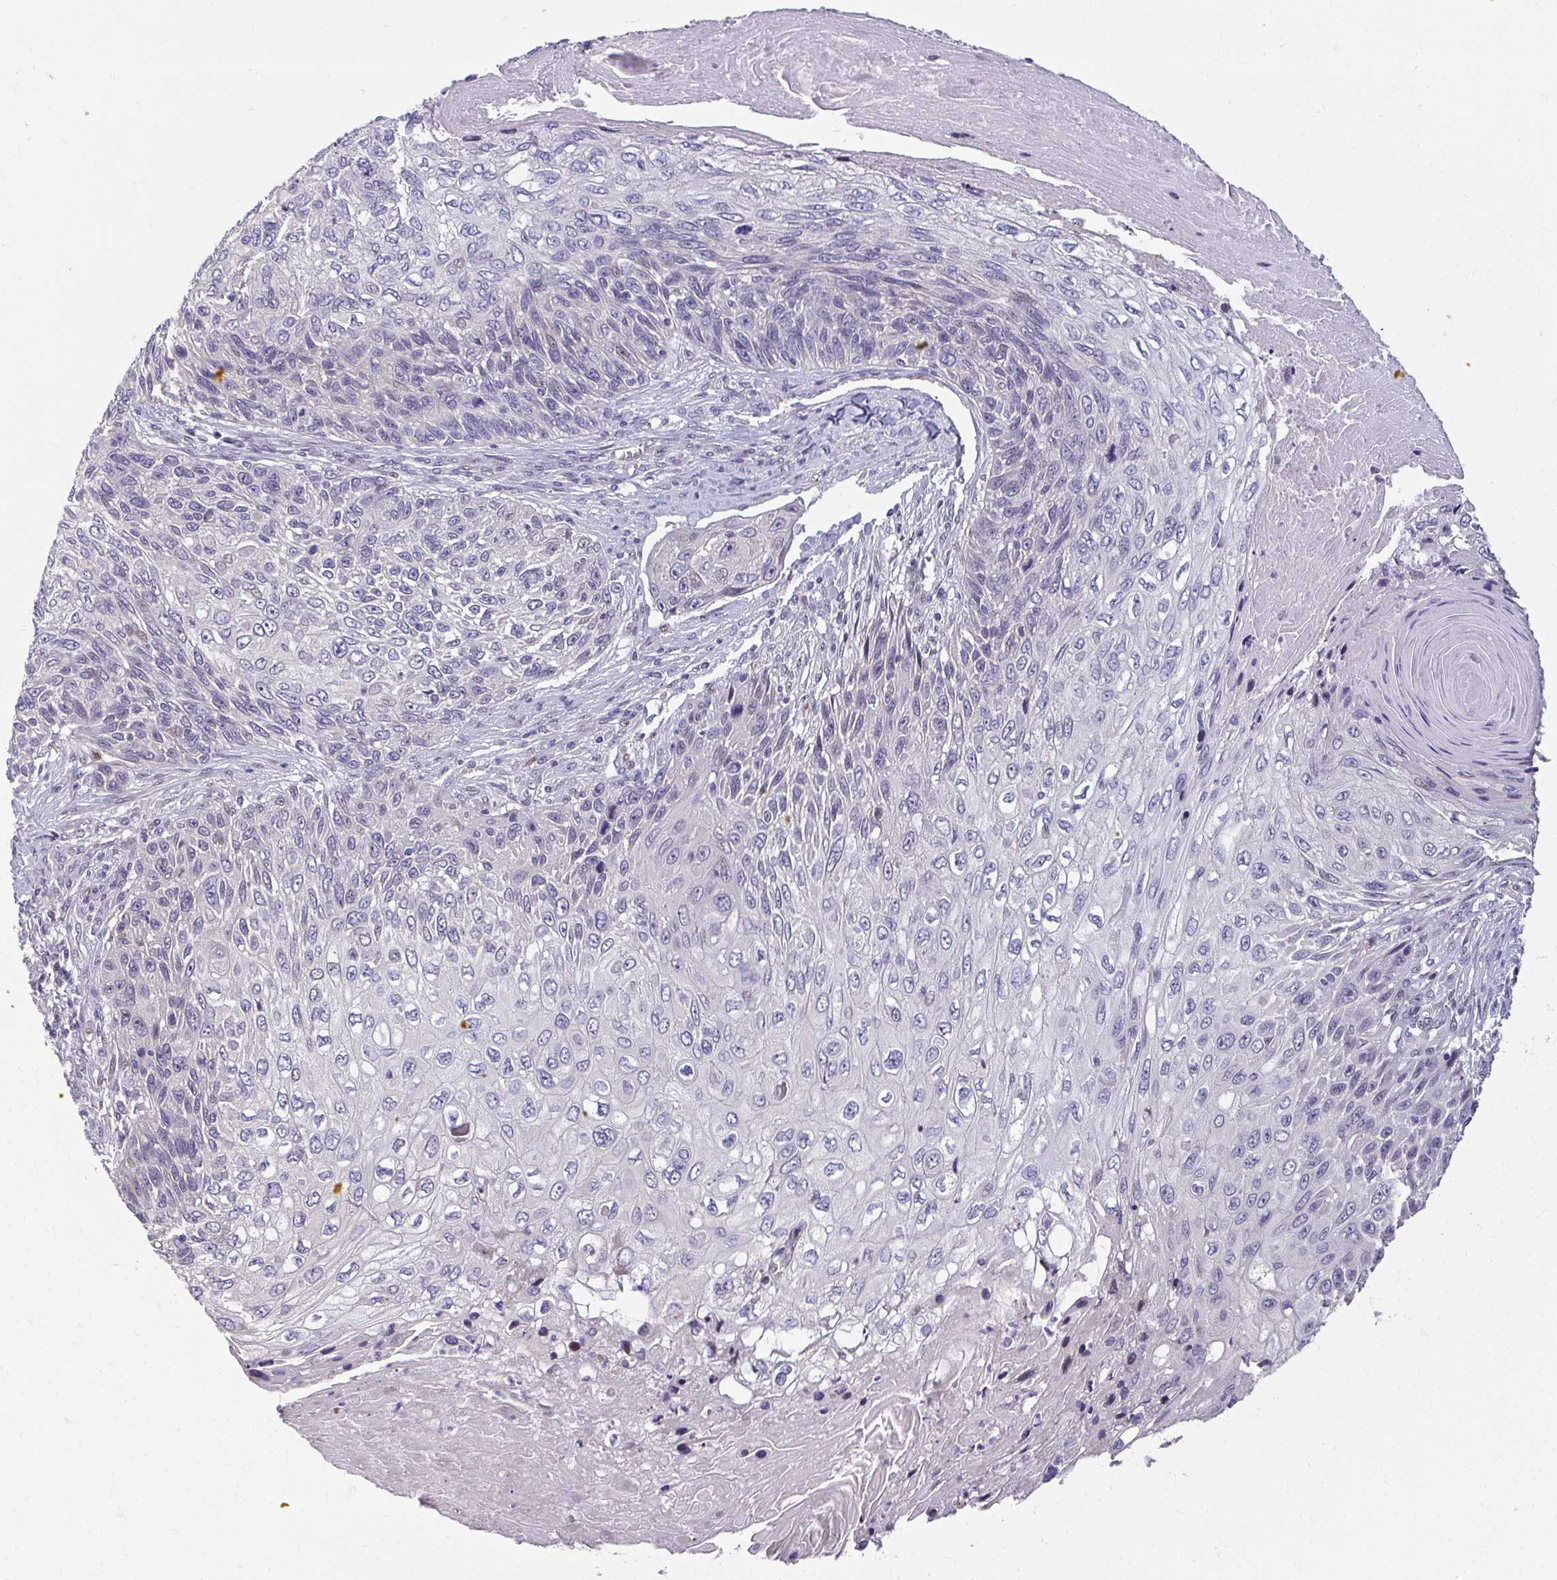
{"staining": {"intensity": "negative", "quantity": "none", "location": "none"}, "tissue": "skin cancer", "cell_type": "Tumor cells", "image_type": "cancer", "snomed": [{"axis": "morphology", "description": "Squamous cell carcinoma, NOS"}, {"axis": "topography", "description": "Skin"}], "caption": "Immunohistochemistry (IHC) of human squamous cell carcinoma (skin) demonstrates no expression in tumor cells.", "gene": "ODF1", "patient": {"sex": "male", "age": 92}}